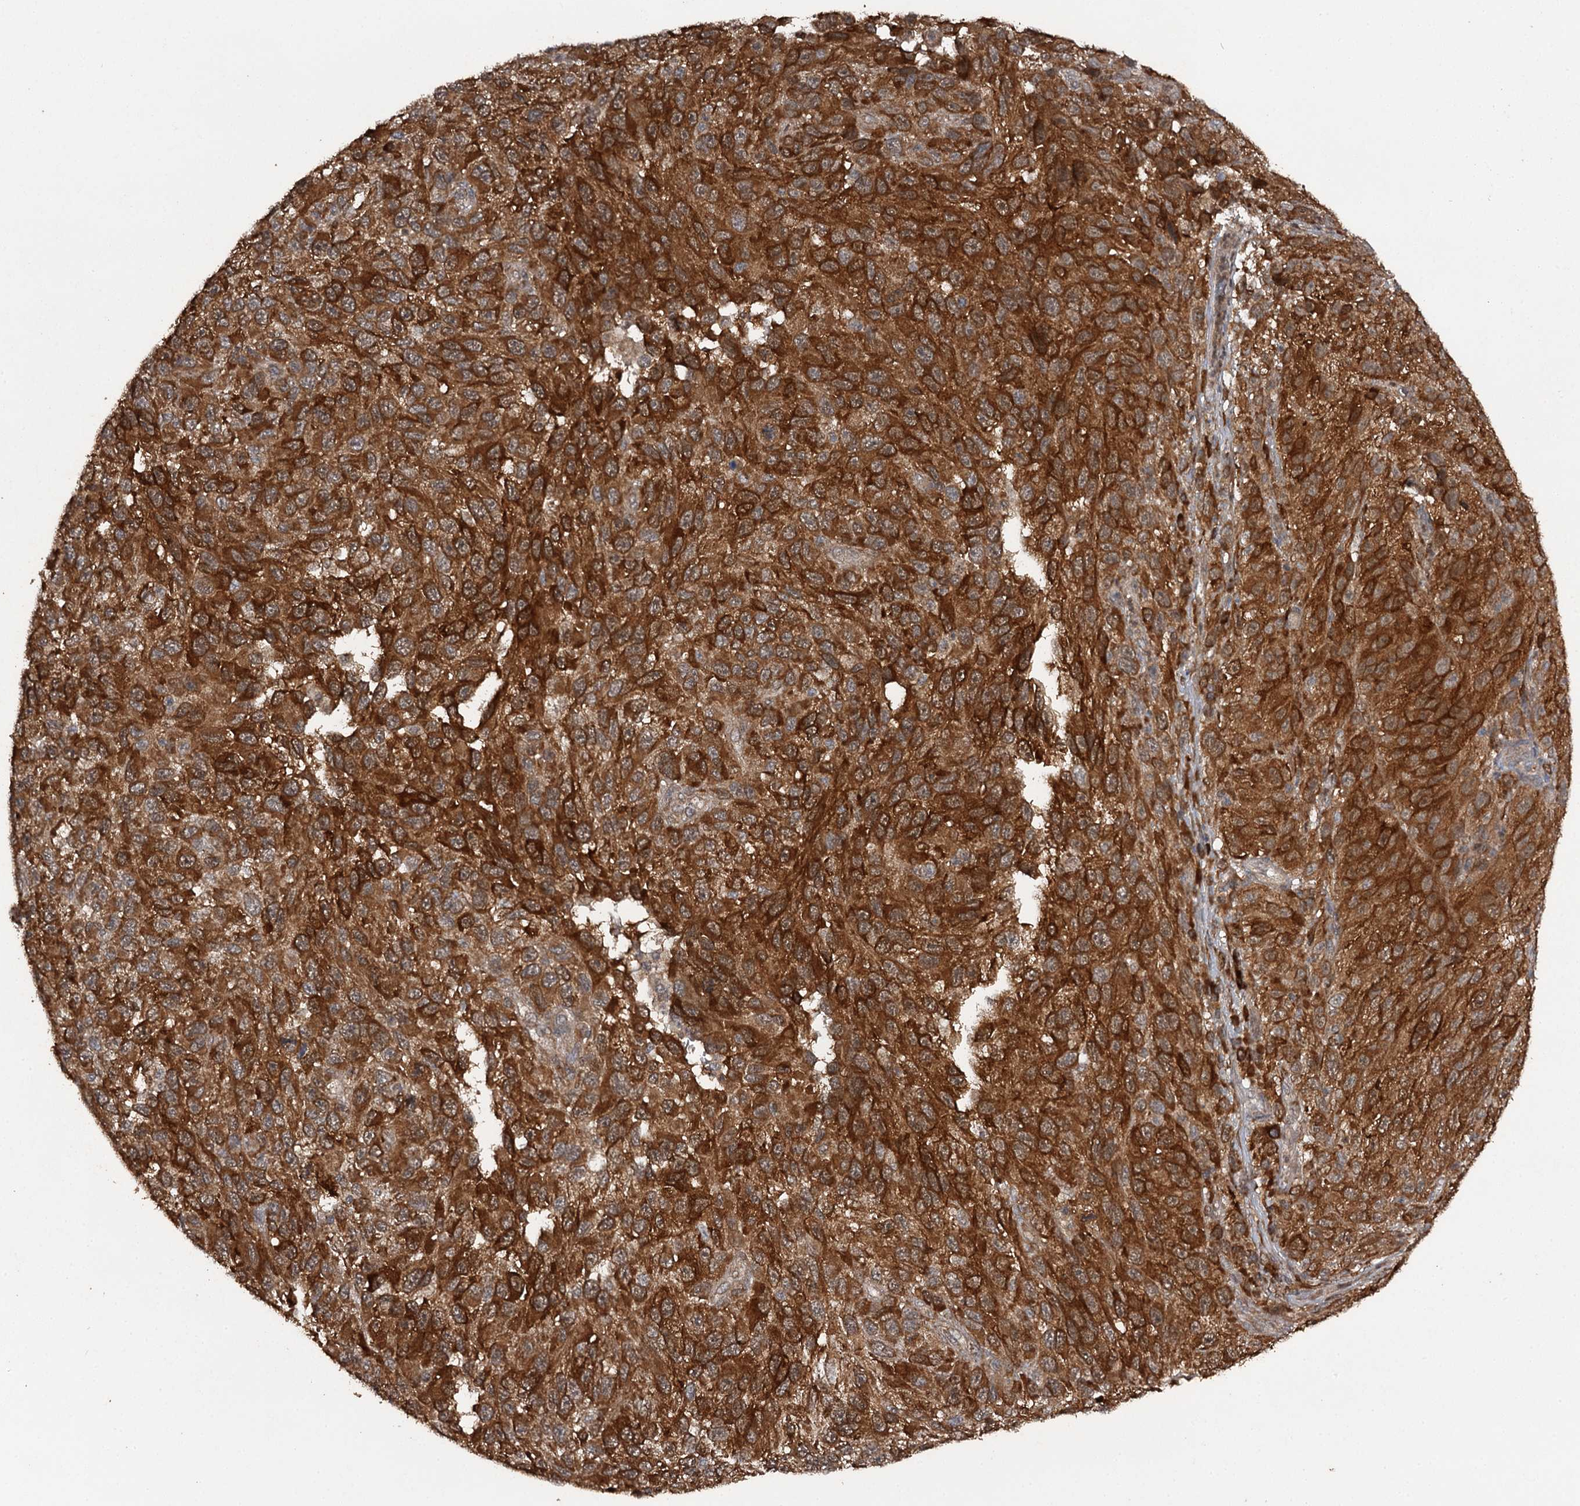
{"staining": {"intensity": "strong", "quantity": ">75%", "location": "cytoplasmic/membranous"}, "tissue": "melanoma", "cell_type": "Tumor cells", "image_type": "cancer", "snomed": [{"axis": "morphology", "description": "Malignant melanoma, NOS"}, {"axis": "topography", "description": "Skin"}], "caption": "Malignant melanoma stained with a protein marker shows strong staining in tumor cells.", "gene": "WIPI1", "patient": {"sex": "female", "age": 96}}